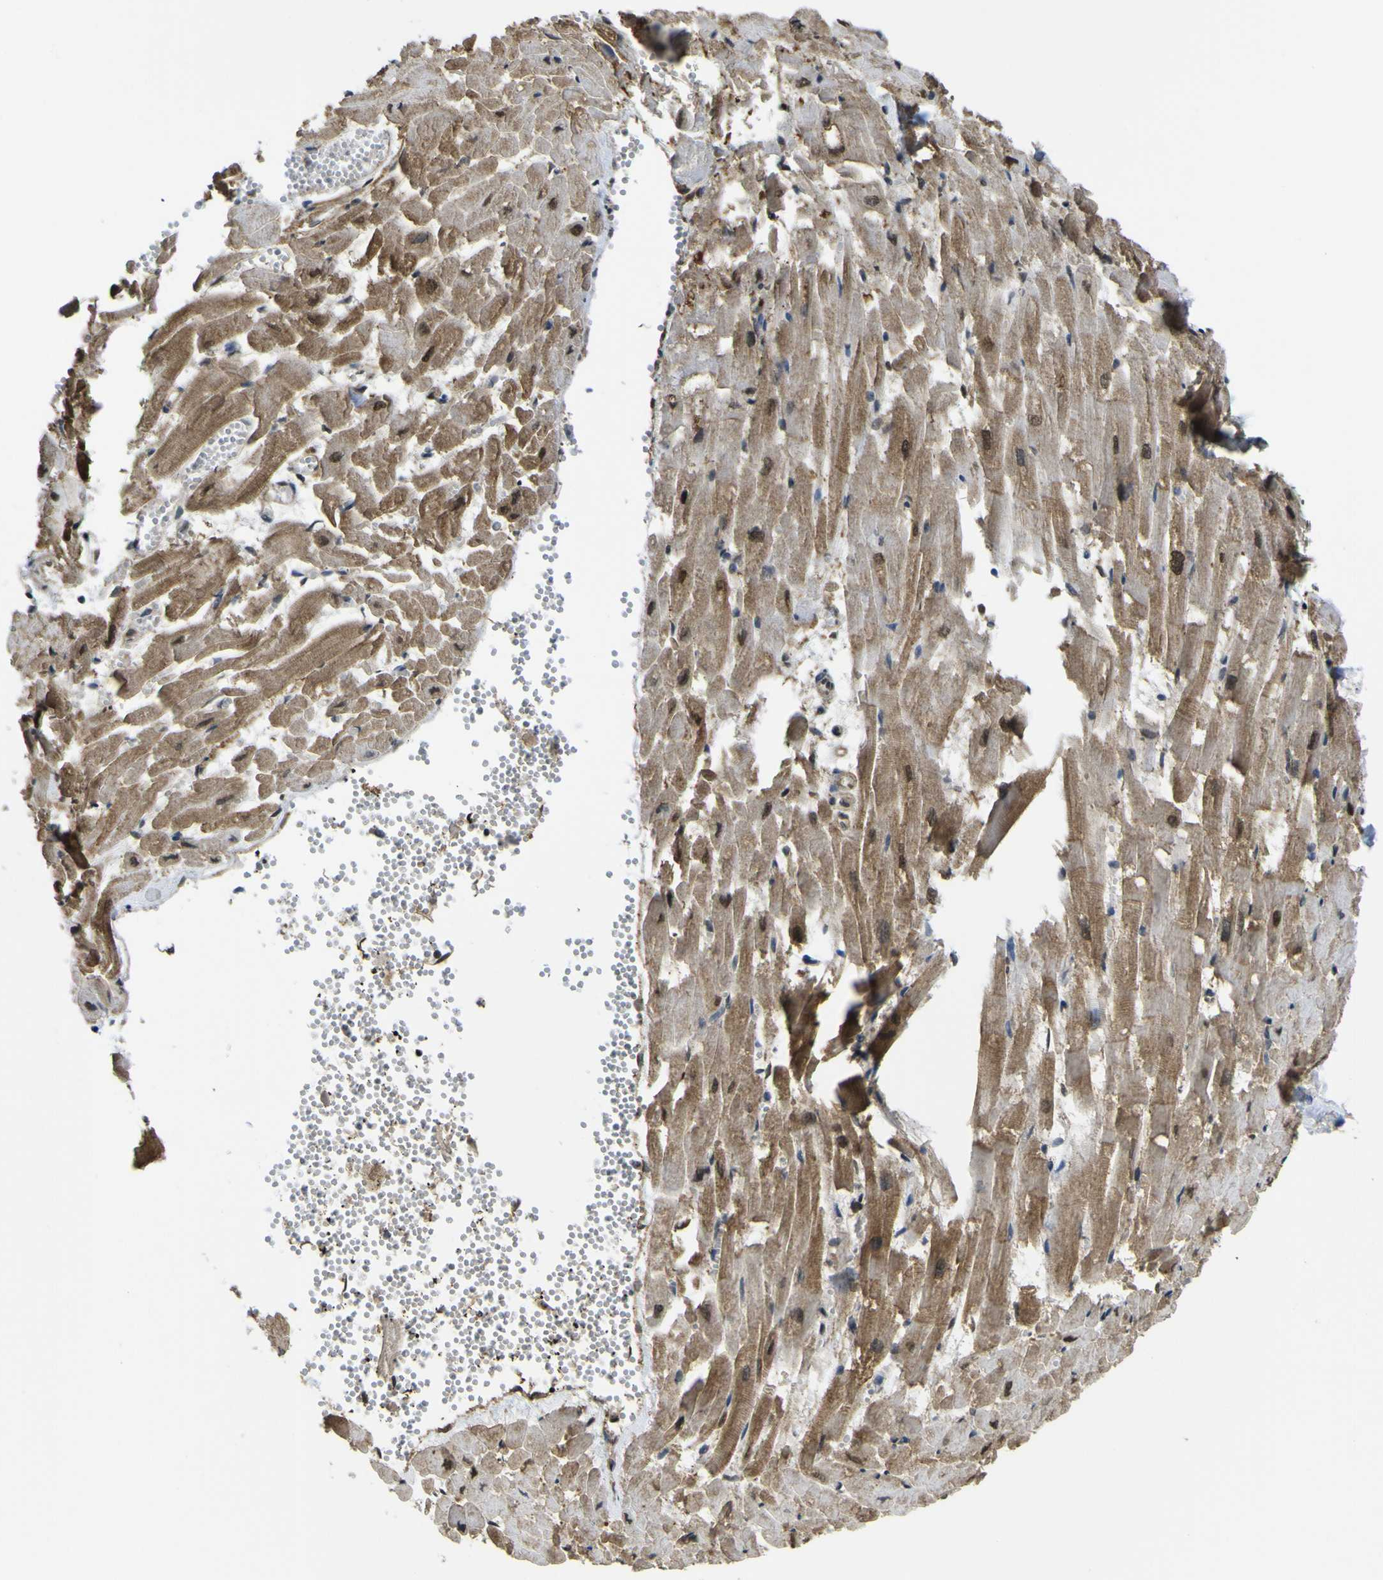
{"staining": {"intensity": "moderate", "quantity": ">75%", "location": "cytoplasmic/membranous,nuclear"}, "tissue": "heart muscle", "cell_type": "Cardiomyocytes", "image_type": "normal", "snomed": [{"axis": "morphology", "description": "Normal tissue, NOS"}, {"axis": "topography", "description": "Heart"}], "caption": "Immunohistochemistry (IHC) photomicrograph of unremarkable heart muscle: heart muscle stained using immunohistochemistry (IHC) reveals medium levels of moderate protein expression localized specifically in the cytoplasmic/membranous,nuclear of cardiomyocytes, appearing as a cytoplasmic/membranous,nuclear brown color.", "gene": "YWHAG", "patient": {"sex": "female", "age": 19}}